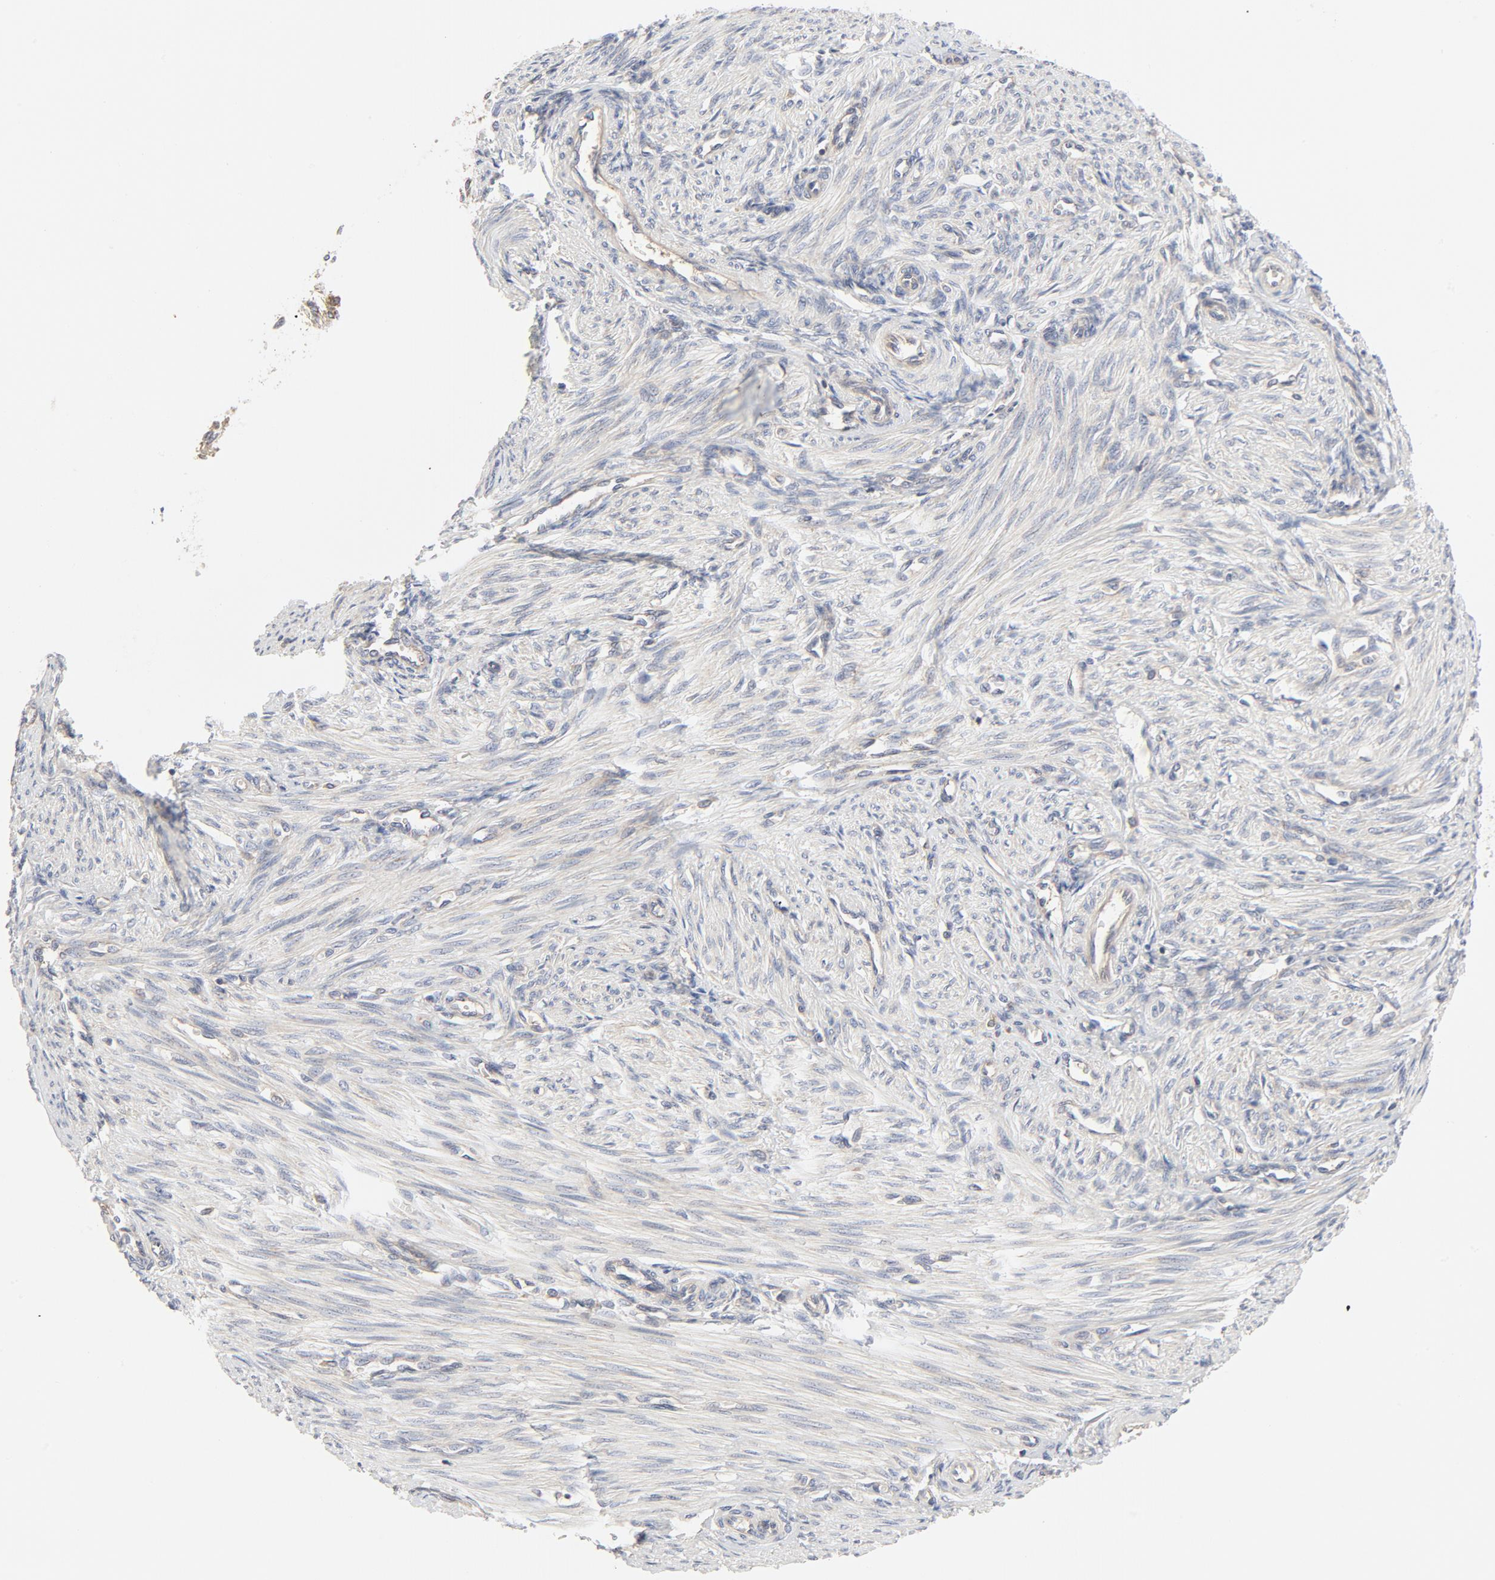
{"staining": {"intensity": "moderate", "quantity": "25%-75%", "location": "cytoplasmic/membranous"}, "tissue": "endometrium", "cell_type": "Cells in endometrial stroma", "image_type": "normal", "snomed": [{"axis": "morphology", "description": "Normal tissue, NOS"}, {"axis": "topography", "description": "Endometrium"}], "caption": "This is a photomicrograph of immunohistochemistry staining of unremarkable endometrium, which shows moderate staining in the cytoplasmic/membranous of cells in endometrial stroma.", "gene": "RABEP1", "patient": {"sex": "female", "age": 27}}